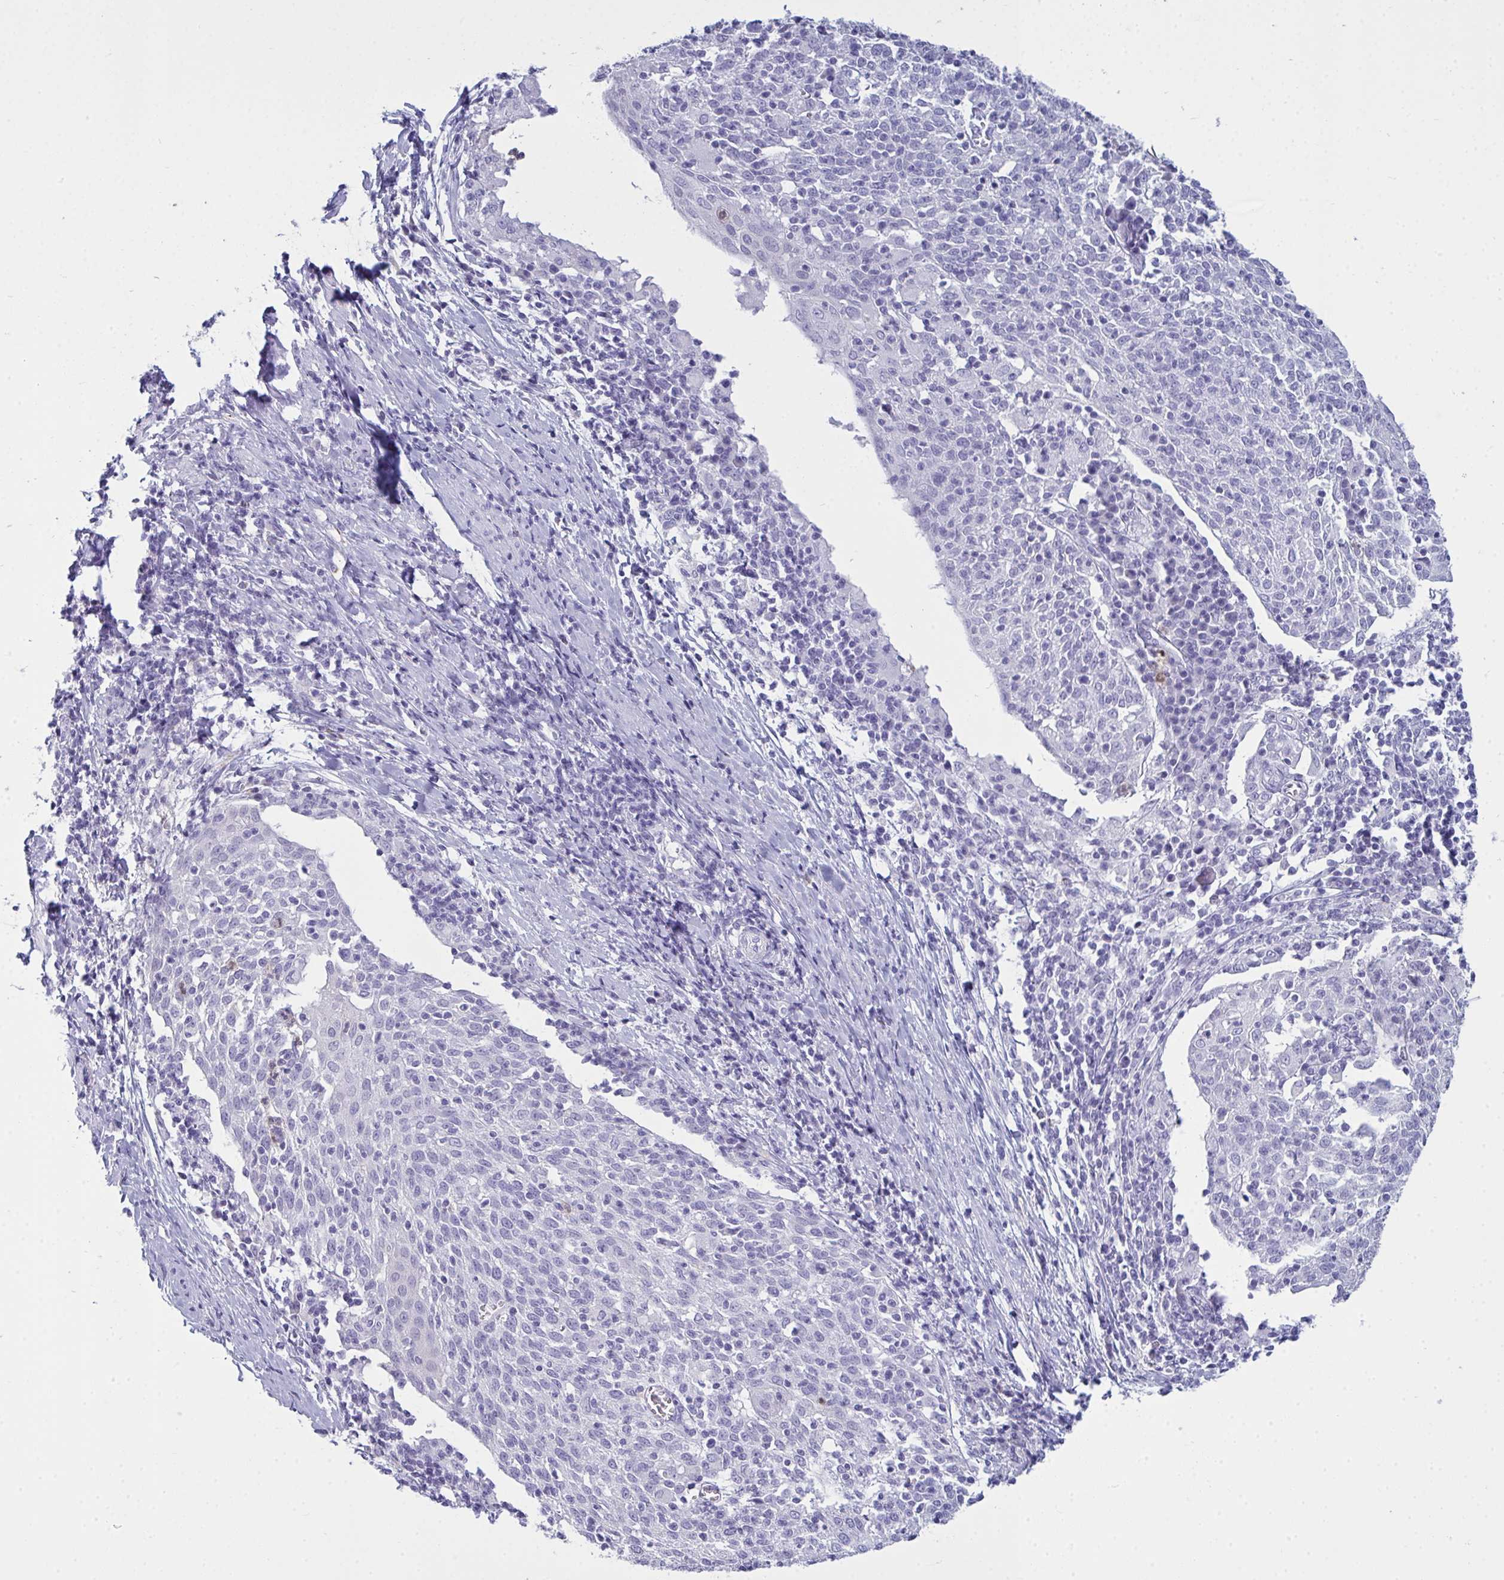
{"staining": {"intensity": "negative", "quantity": "none", "location": "none"}, "tissue": "cervical cancer", "cell_type": "Tumor cells", "image_type": "cancer", "snomed": [{"axis": "morphology", "description": "Squamous cell carcinoma, NOS"}, {"axis": "topography", "description": "Cervix"}], "caption": "IHC photomicrograph of neoplastic tissue: human squamous cell carcinoma (cervical) stained with DAB displays no significant protein positivity in tumor cells.", "gene": "SERPINB10", "patient": {"sex": "female", "age": 52}}